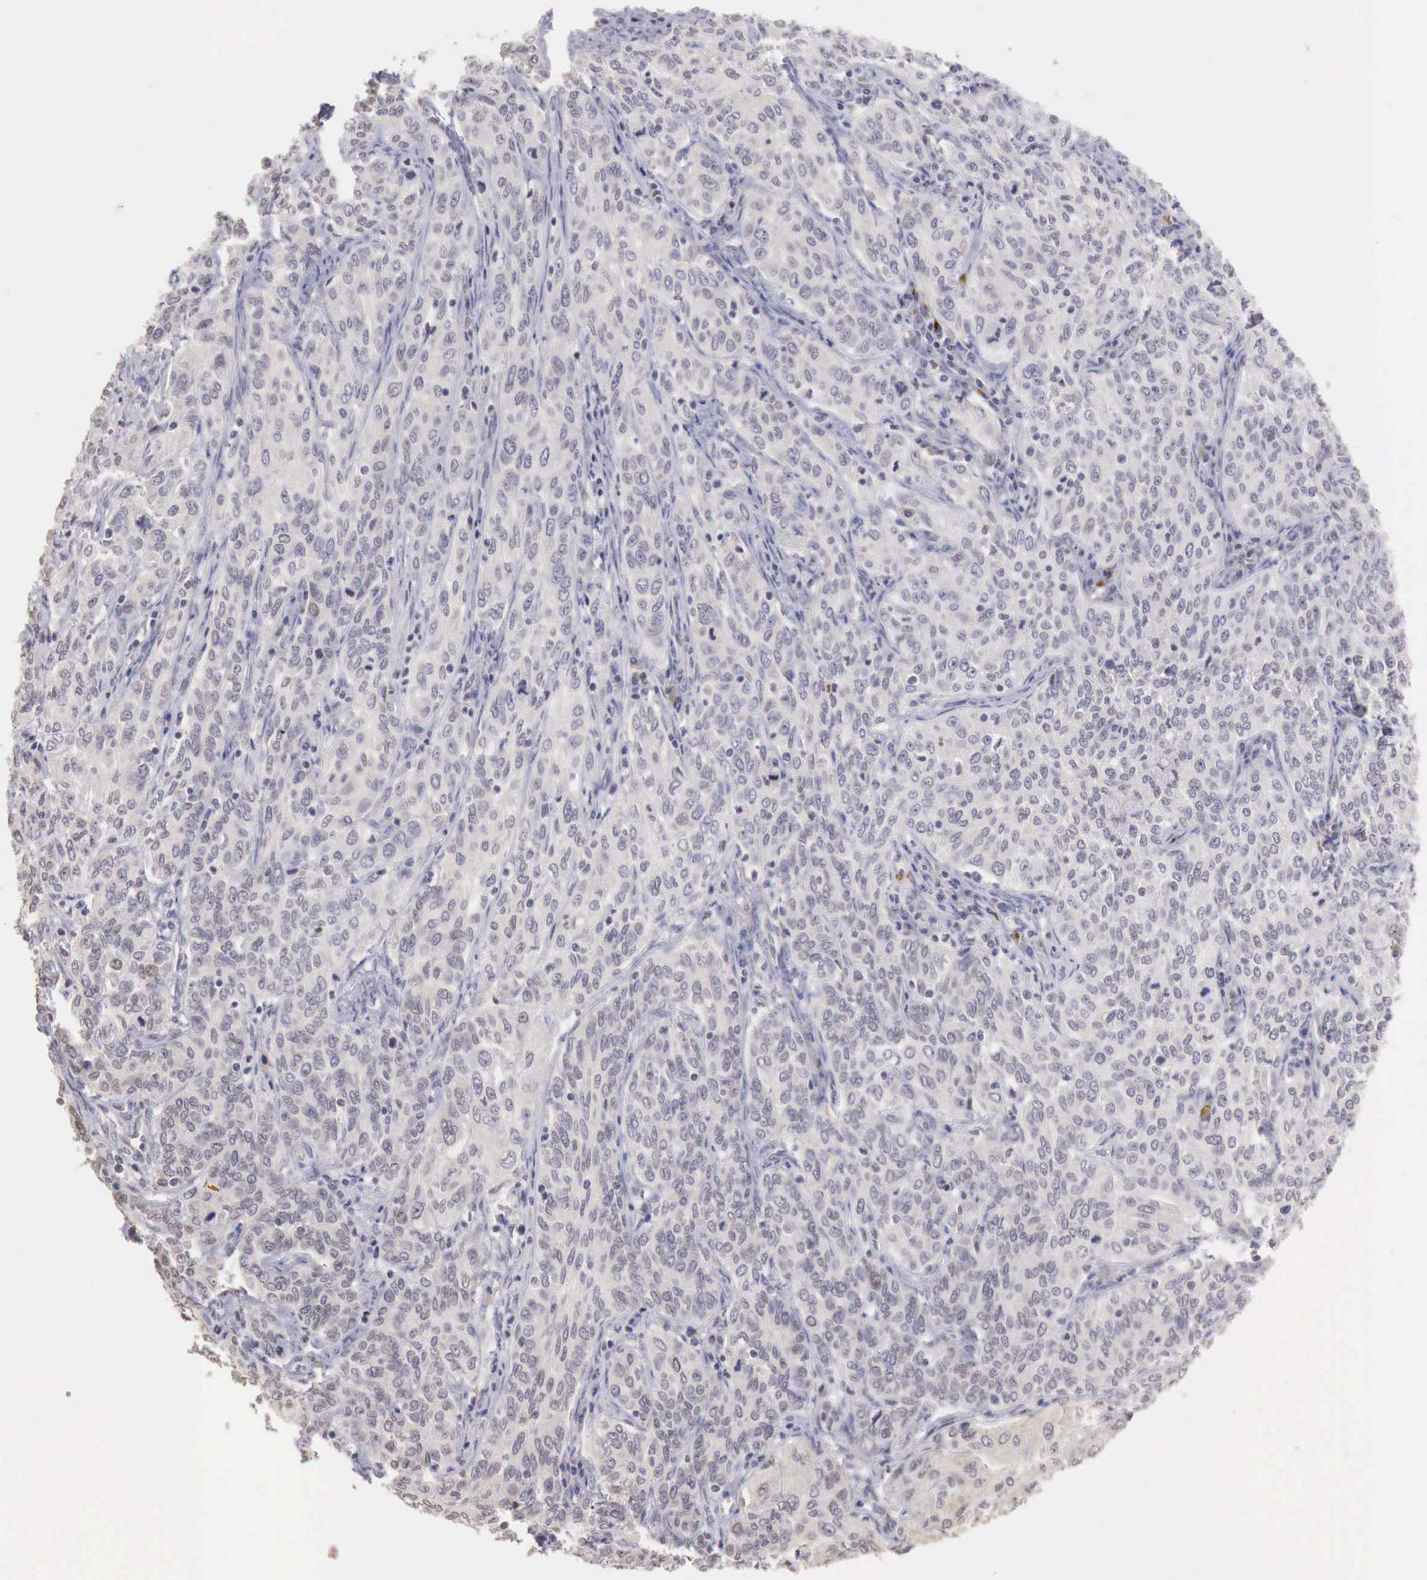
{"staining": {"intensity": "negative", "quantity": "none", "location": "none"}, "tissue": "cervical cancer", "cell_type": "Tumor cells", "image_type": "cancer", "snomed": [{"axis": "morphology", "description": "Squamous cell carcinoma, NOS"}, {"axis": "topography", "description": "Cervix"}], "caption": "Immunohistochemistry of cervical squamous cell carcinoma displays no staining in tumor cells. Brightfield microscopy of immunohistochemistry (IHC) stained with DAB (brown) and hematoxylin (blue), captured at high magnification.", "gene": "TBC1D9", "patient": {"sex": "female", "age": 38}}